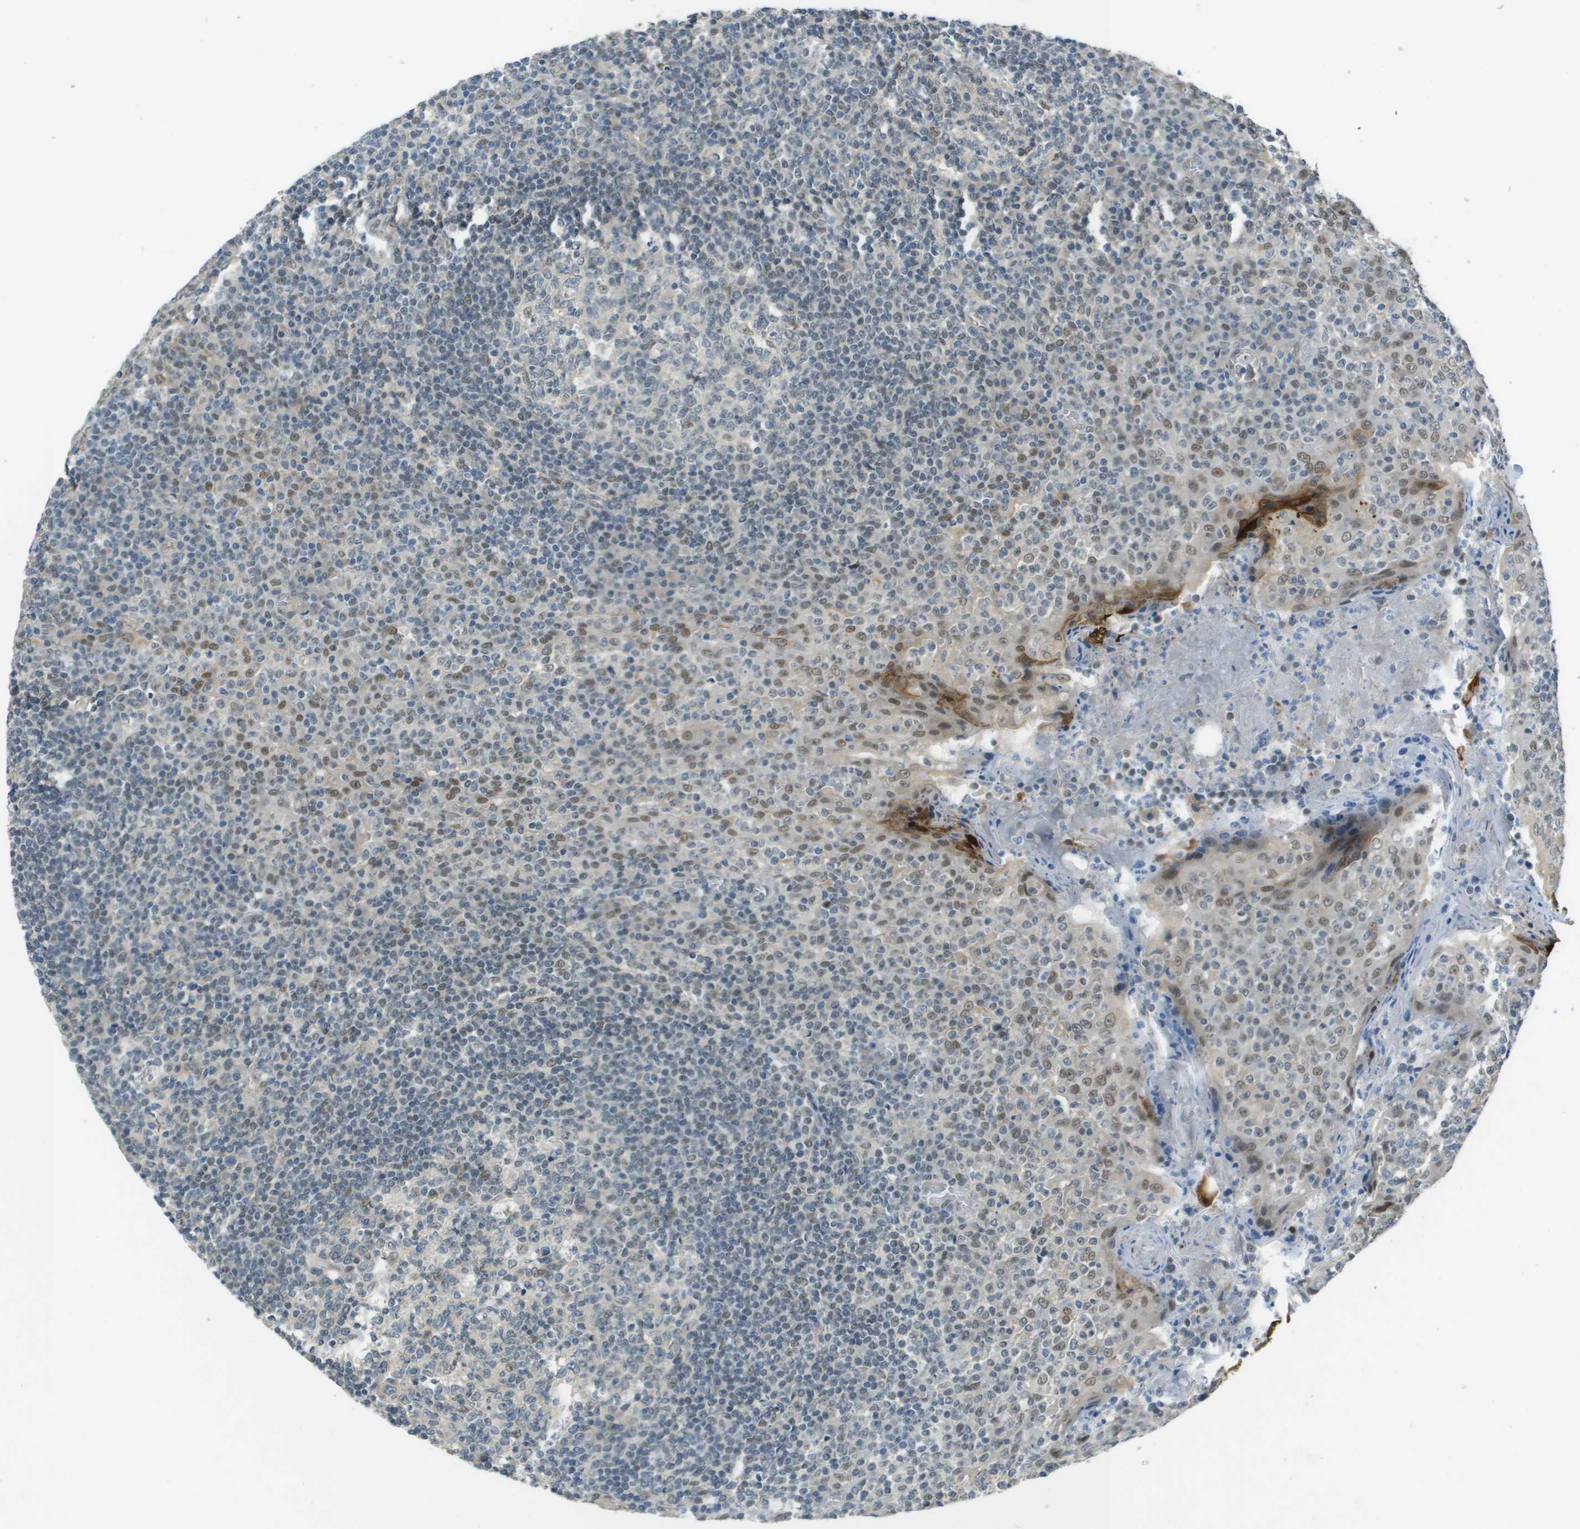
{"staining": {"intensity": "strong", "quantity": "<25%", "location": "nuclear"}, "tissue": "tonsil", "cell_type": "Germinal center cells", "image_type": "normal", "snomed": [{"axis": "morphology", "description": "Normal tissue, NOS"}, {"axis": "topography", "description": "Tonsil"}], "caption": "Strong nuclear positivity for a protein is present in about <25% of germinal center cells of normal tonsil using immunohistochemistry.", "gene": "ARID1B", "patient": {"sex": "female", "age": 19}}